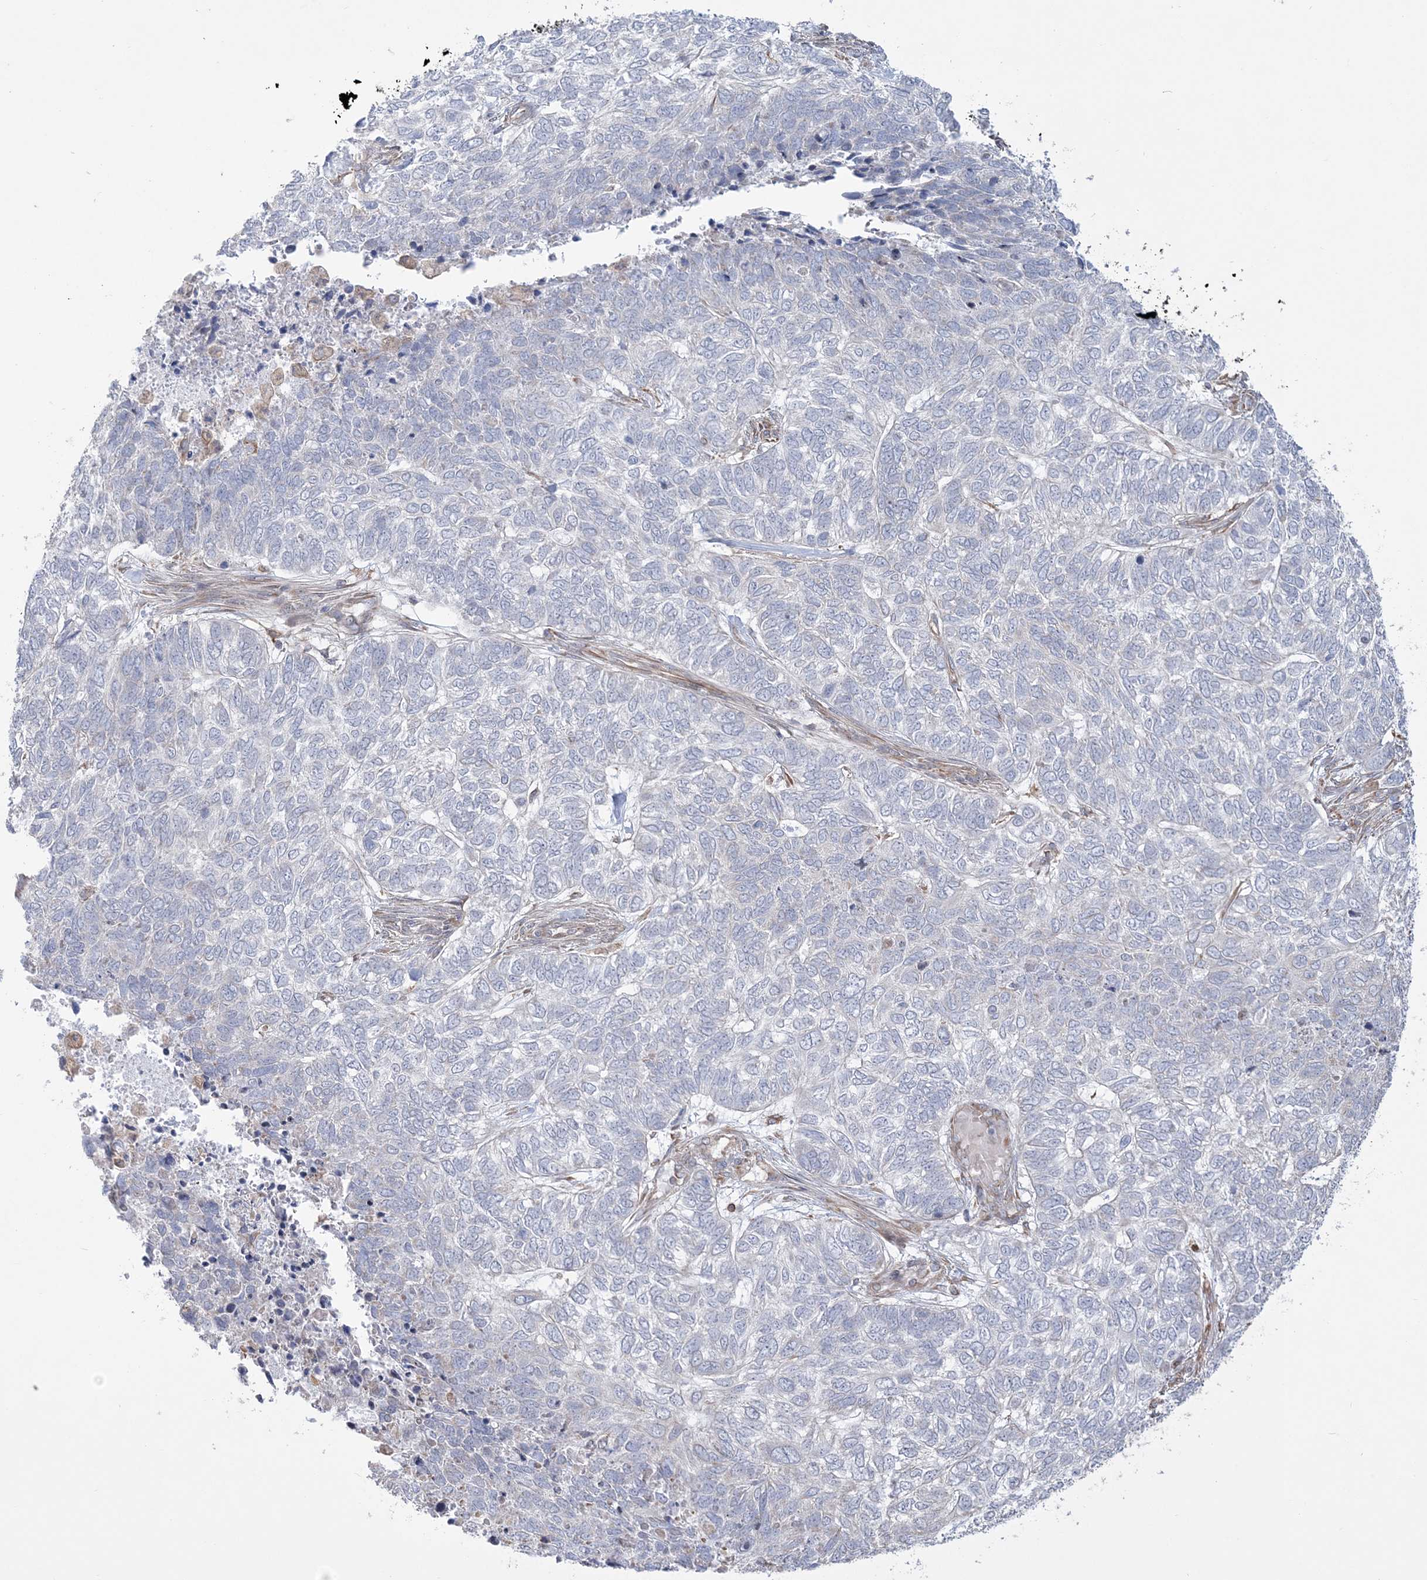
{"staining": {"intensity": "negative", "quantity": "none", "location": "none"}, "tissue": "skin cancer", "cell_type": "Tumor cells", "image_type": "cancer", "snomed": [{"axis": "morphology", "description": "Basal cell carcinoma"}, {"axis": "topography", "description": "Skin"}], "caption": "An immunohistochemistry micrograph of skin cancer is shown. There is no staining in tumor cells of skin cancer. (Immunohistochemistry (ihc), brightfield microscopy, high magnification).", "gene": "ZNF821", "patient": {"sex": "female", "age": 65}}